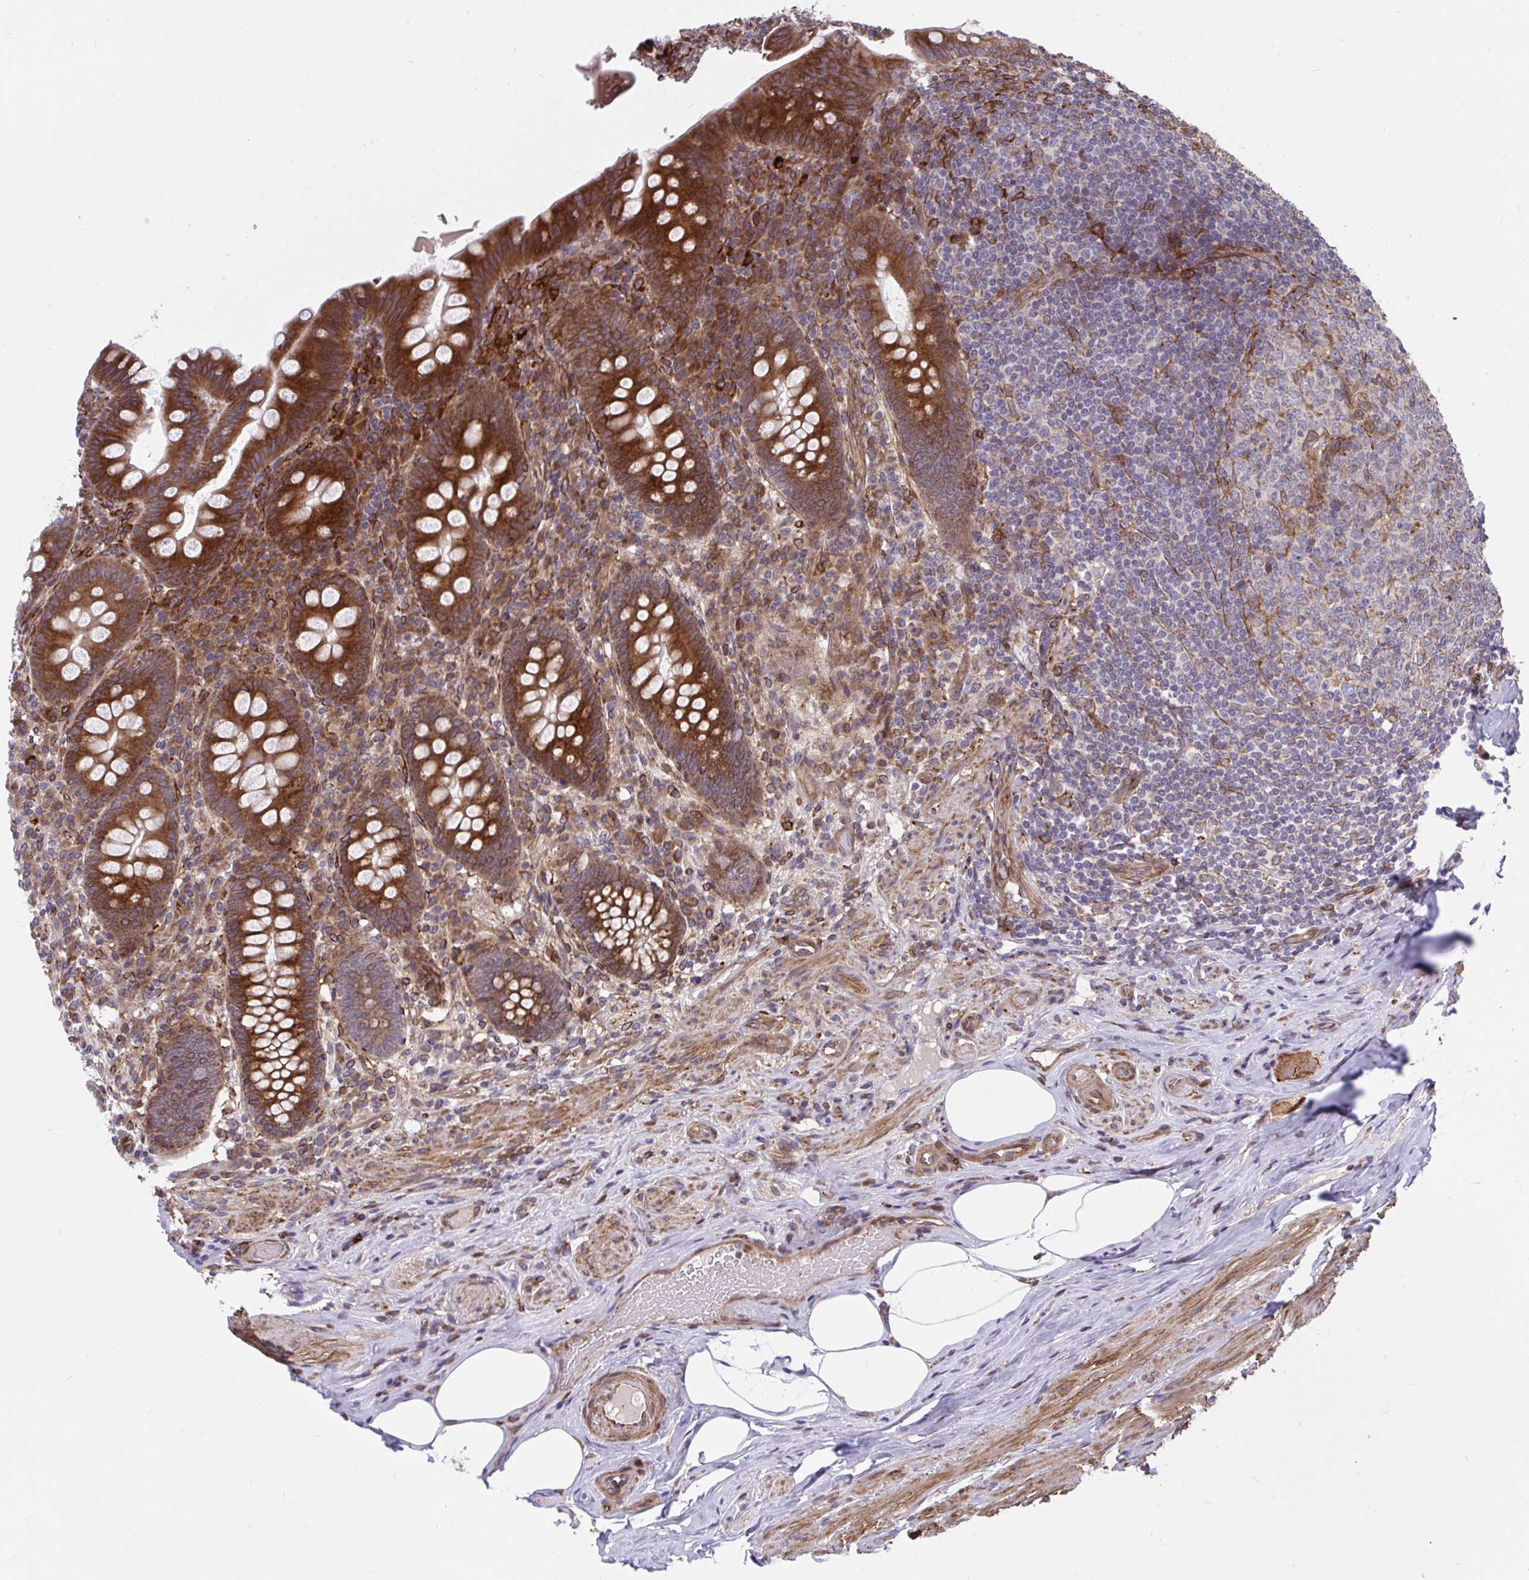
{"staining": {"intensity": "strong", "quantity": ">75%", "location": "cytoplasmic/membranous"}, "tissue": "appendix", "cell_type": "Glandular cells", "image_type": "normal", "snomed": [{"axis": "morphology", "description": "Normal tissue, NOS"}, {"axis": "topography", "description": "Appendix"}], "caption": "A high-resolution image shows immunohistochemistry (IHC) staining of benign appendix, which exhibits strong cytoplasmic/membranous expression in about >75% of glandular cells.", "gene": "STIM2", "patient": {"sex": "male", "age": 71}}